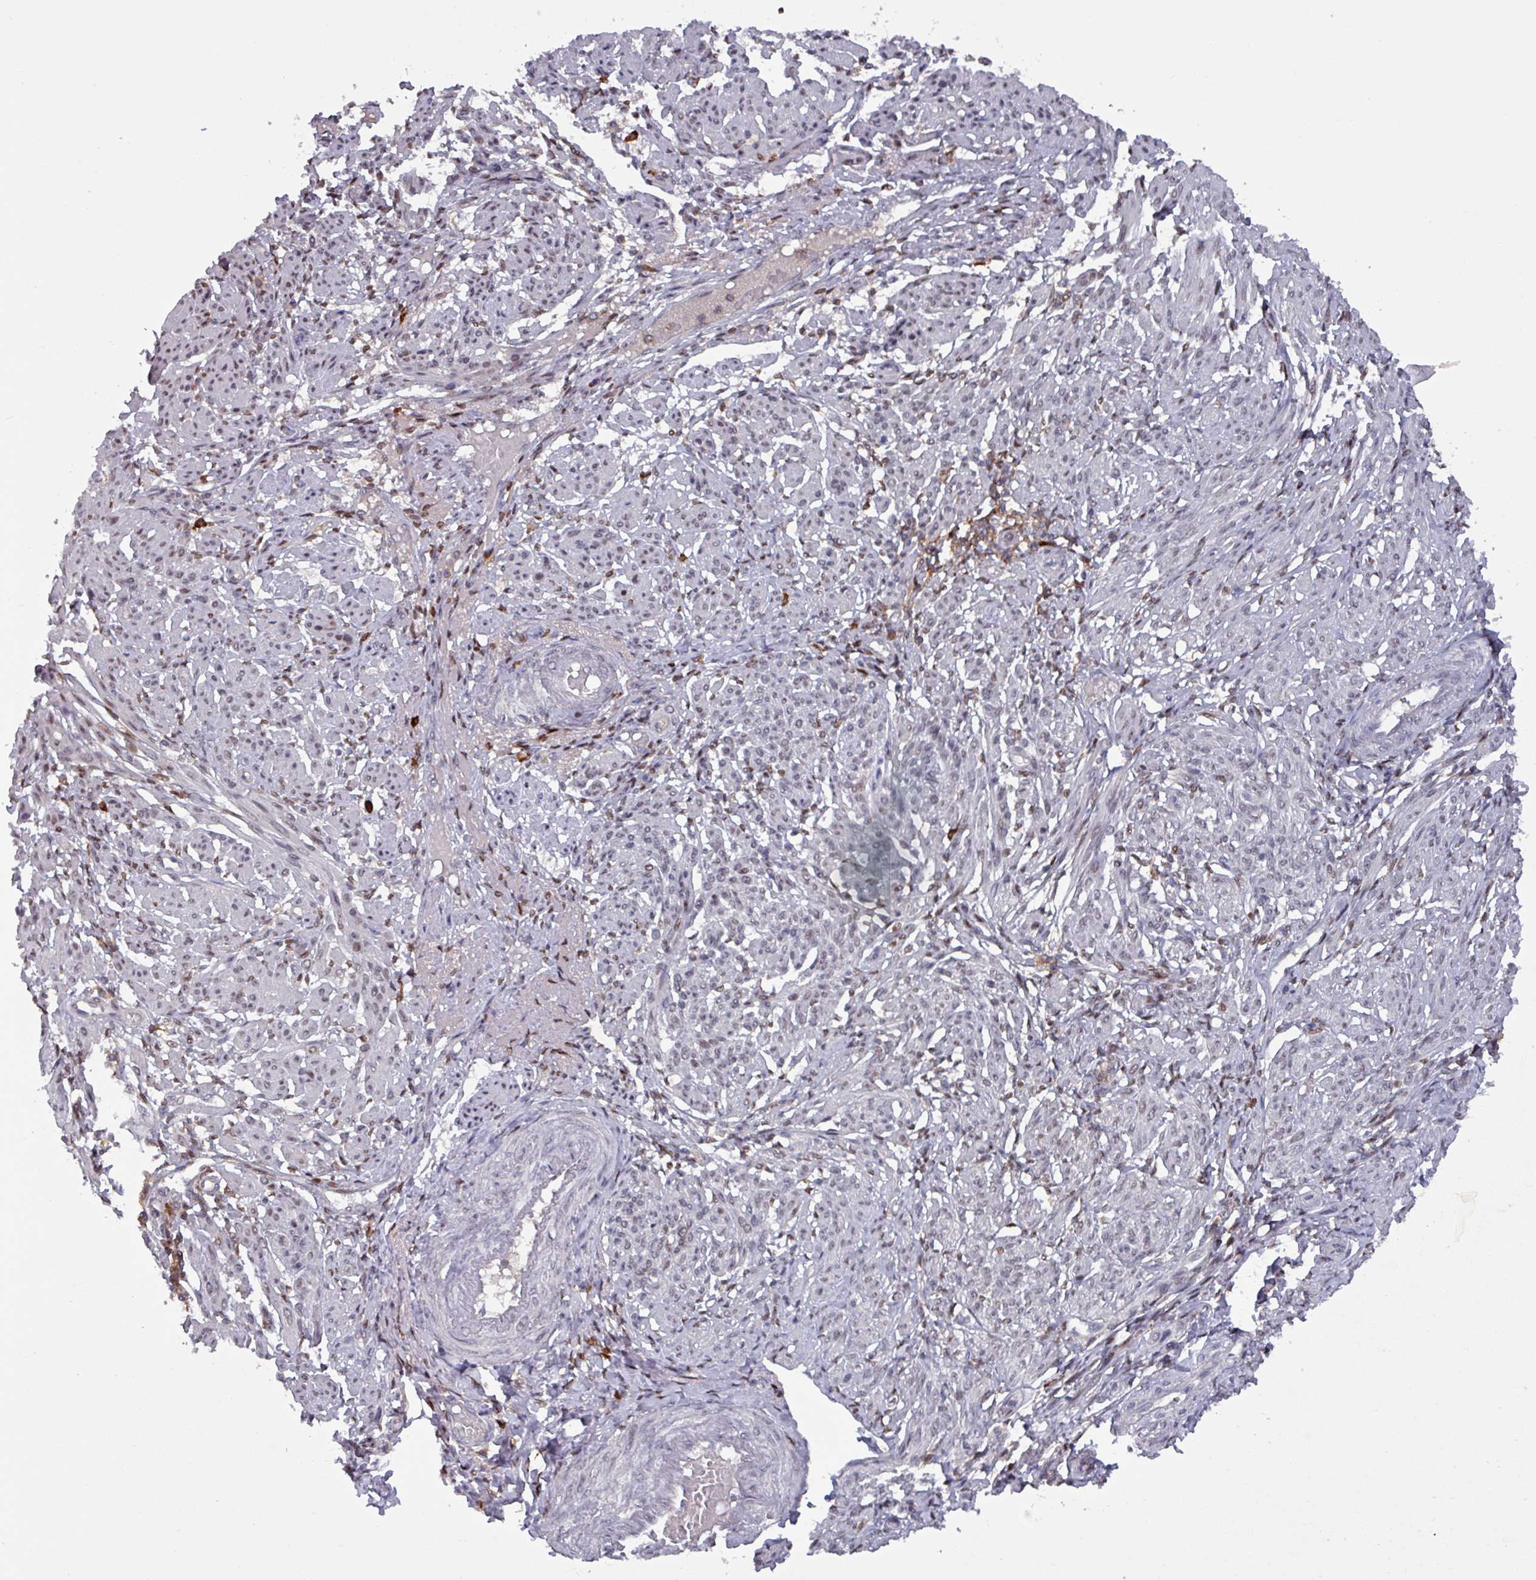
{"staining": {"intensity": "weak", "quantity": "25%-75%", "location": "nuclear"}, "tissue": "smooth muscle", "cell_type": "Smooth muscle cells", "image_type": "normal", "snomed": [{"axis": "morphology", "description": "Normal tissue, NOS"}, {"axis": "topography", "description": "Smooth muscle"}], "caption": "DAB (3,3'-diaminobenzidine) immunohistochemical staining of benign smooth muscle reveals weak nuclear protein expression in approximately 25%-75% of smooth muscle cells.", "gene": "PRRX1", "patient": {"sex": "female", "age": 39}}